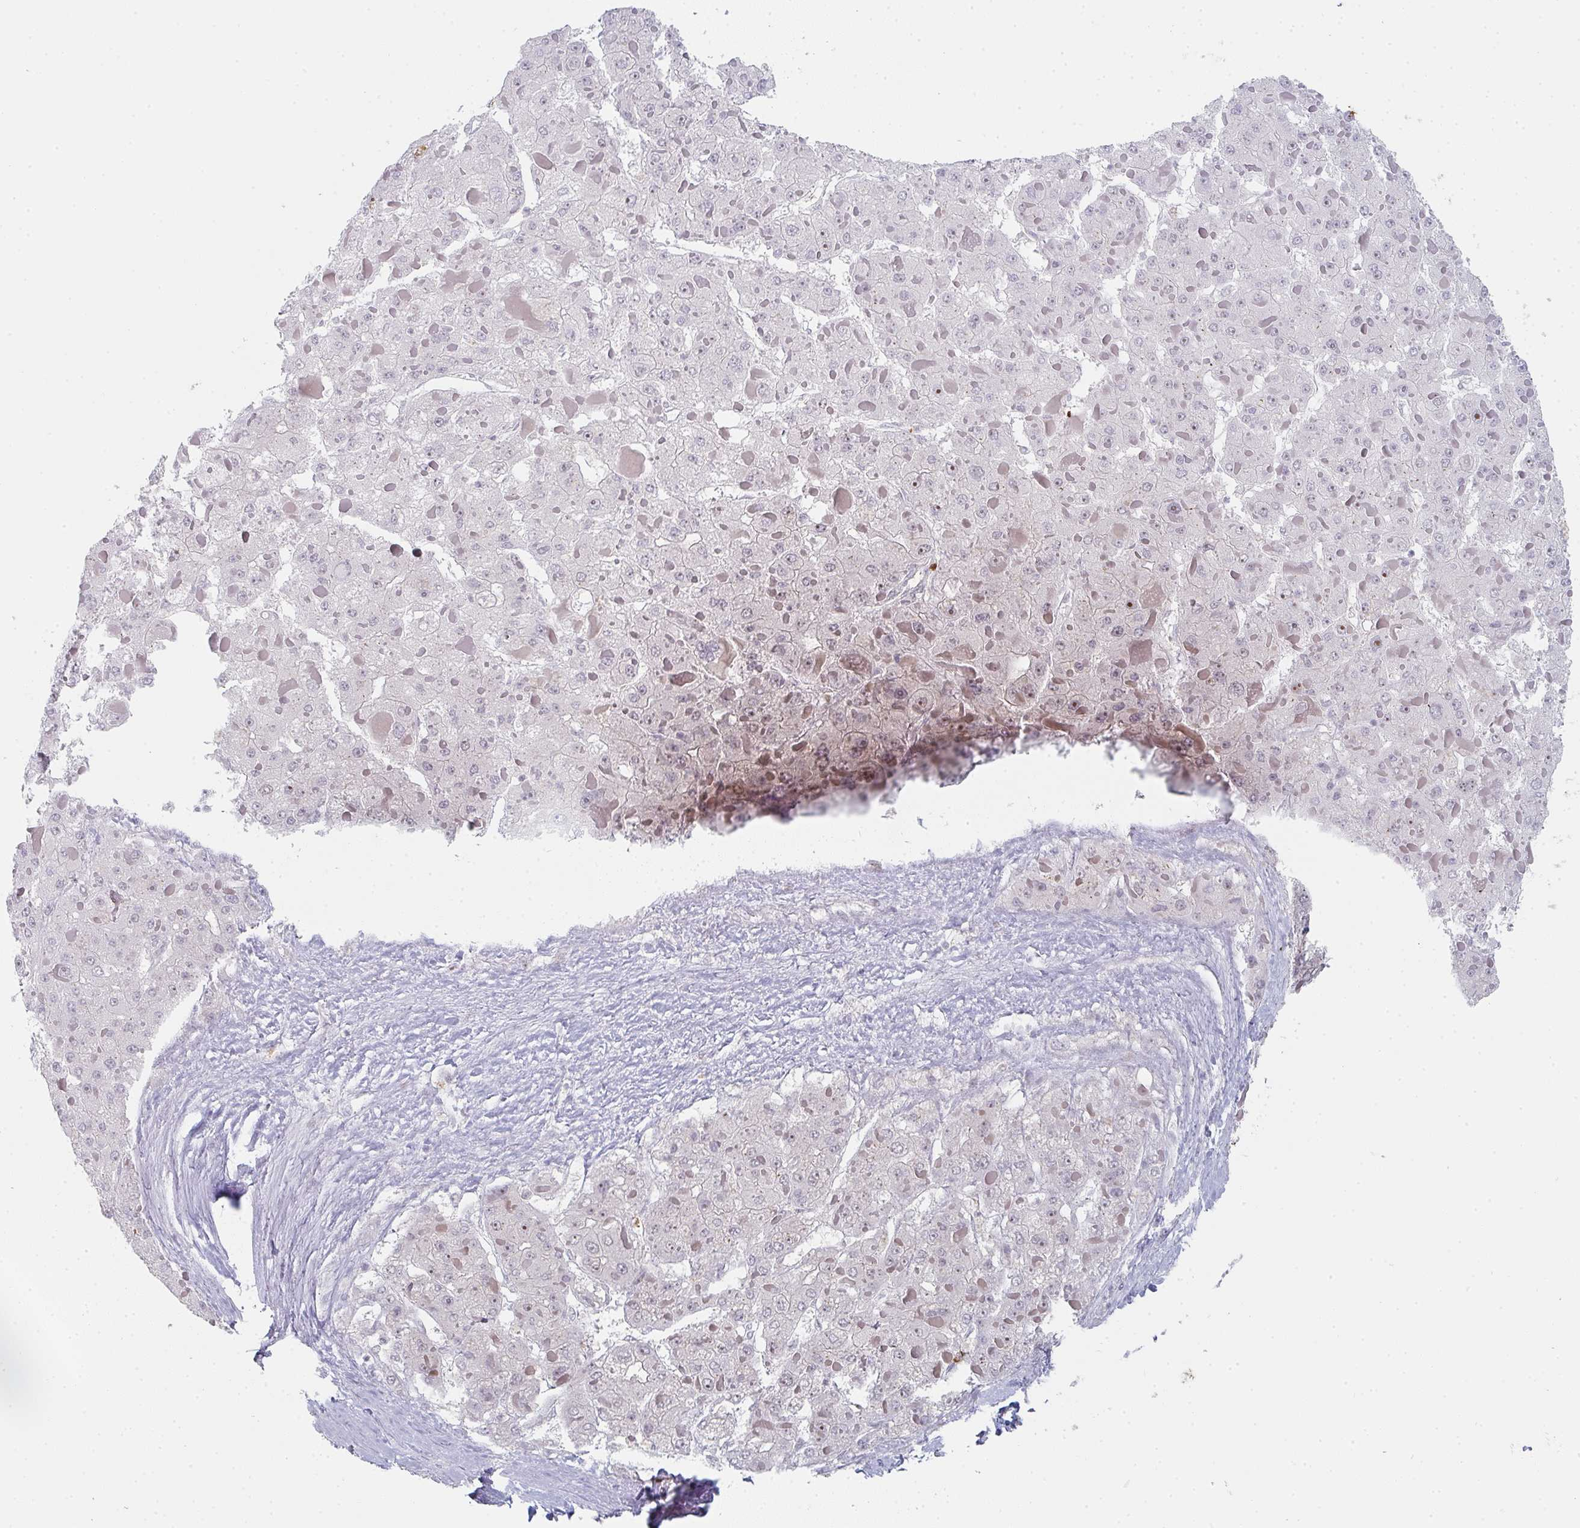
{"staining": {"intensity": "negative", "quantity": "none", "location": "none"}, "tissue": "liver cancer", "cell_type": "Tumor cells", "image_type": "cancer", "snomed": [{"axis": "morphology", "description": "Carcinoma, Hepatocellular, NOS"}, {"axis": "topography", "description": "Liver"}], "caption": "This image is of liver cancer stained with immunohistochemistry (IHC) to label a protein in brown with the nuclei are counter-stained blue. There is no expression in tumor cells. (DAB immunohistochemistry, high magnification).", "gene": "LIN54", "patient": {"sex": "female", "age": 73}}